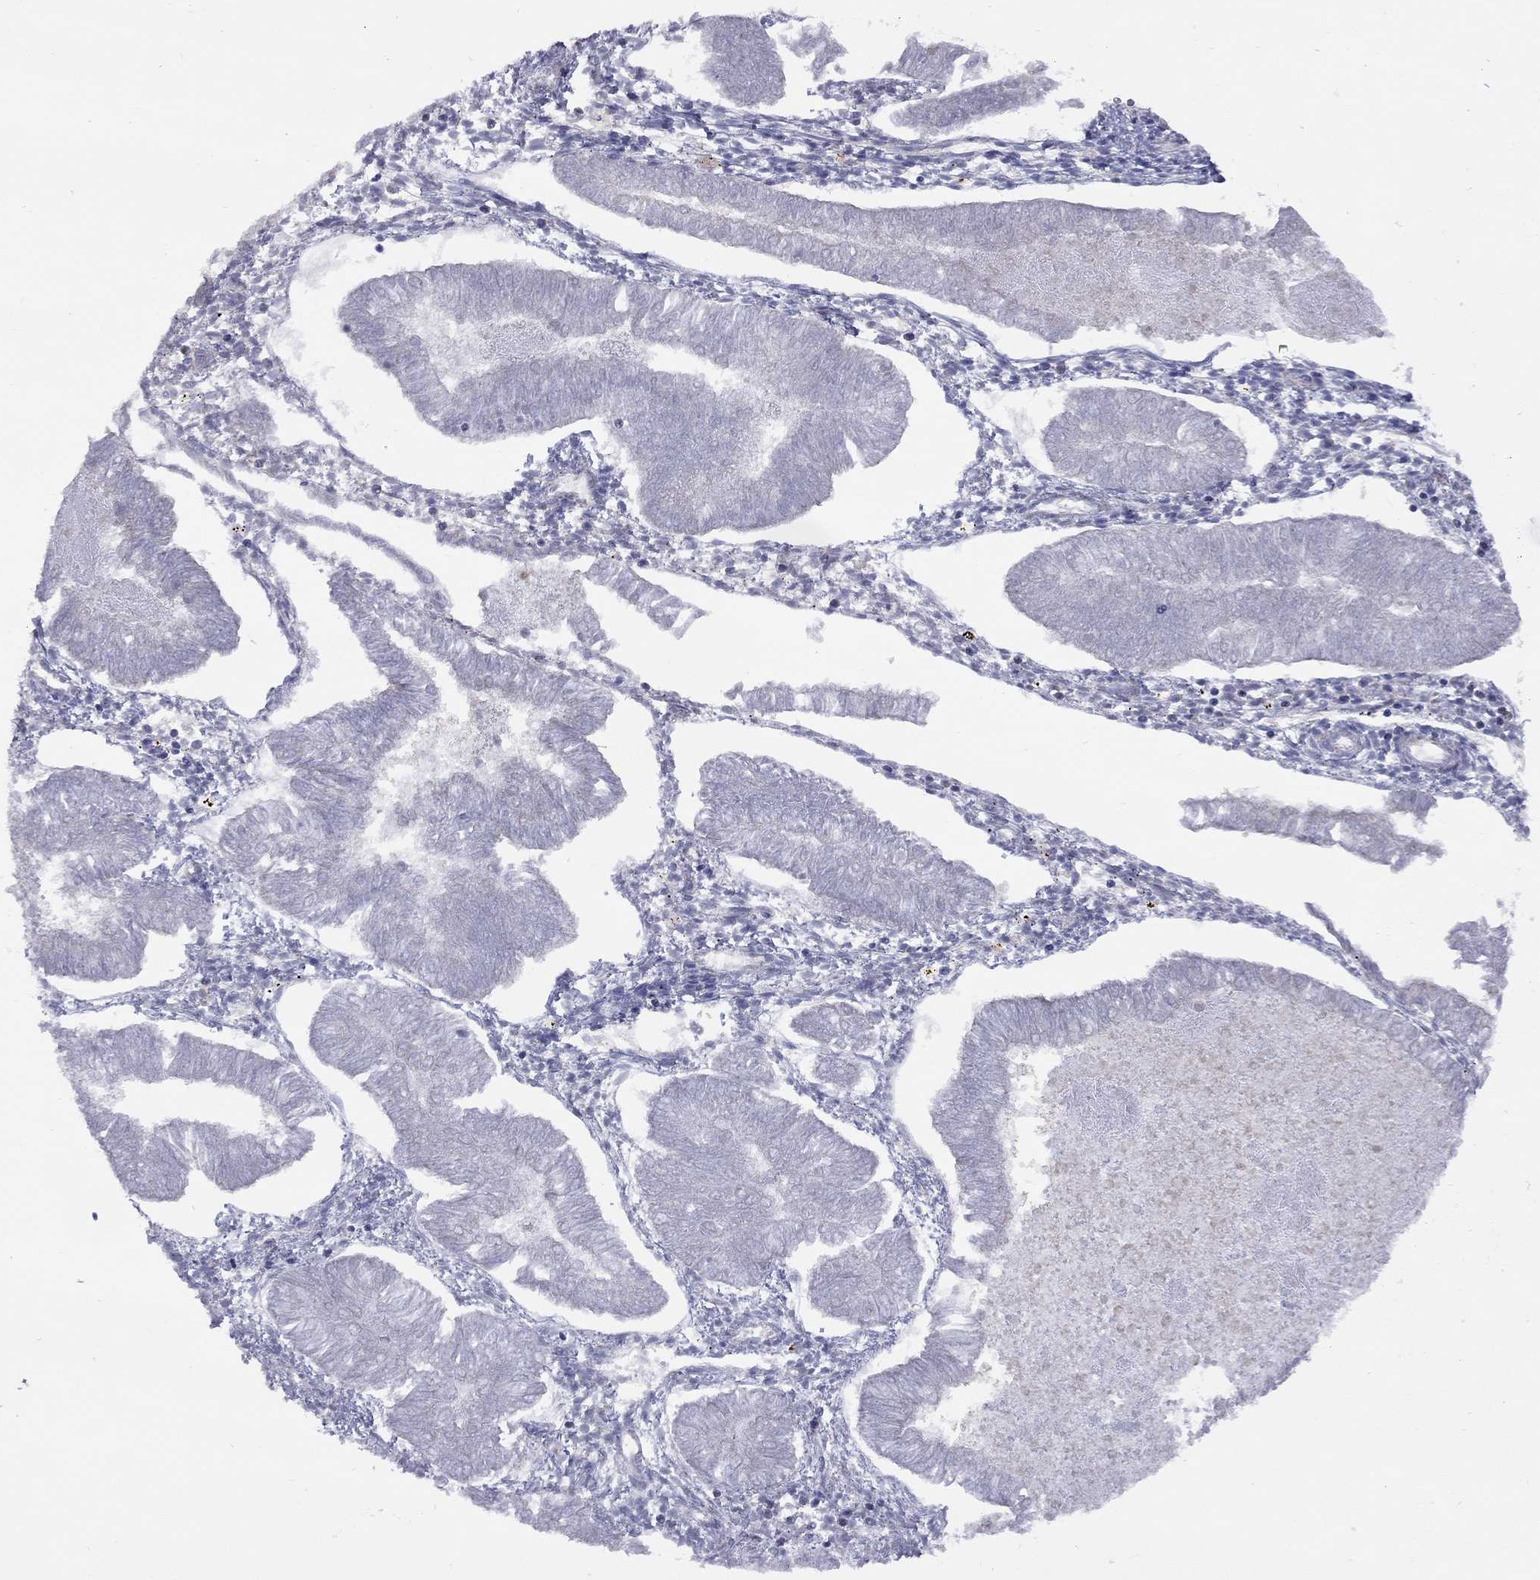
{"staining": {"intensity": "negative", "quantity": "none", "location": "none"}, "tissue": "endometrial cancer", "cell_type": "Tumor cells", "image_type": "cancer", "snomed": [{"axis": "morphology", "description": "Adenocarcinoma, NOS"}, {"axis": "topography", "description": "Endometrium"}], "caption": "Immunohistochemistry histopathology image of endometrial cancer stained for a protein (brown), which reveals no positivity in tumor cells.", "gene": "NDUFB1", "patient": {"sex": "female", "age": 53}}